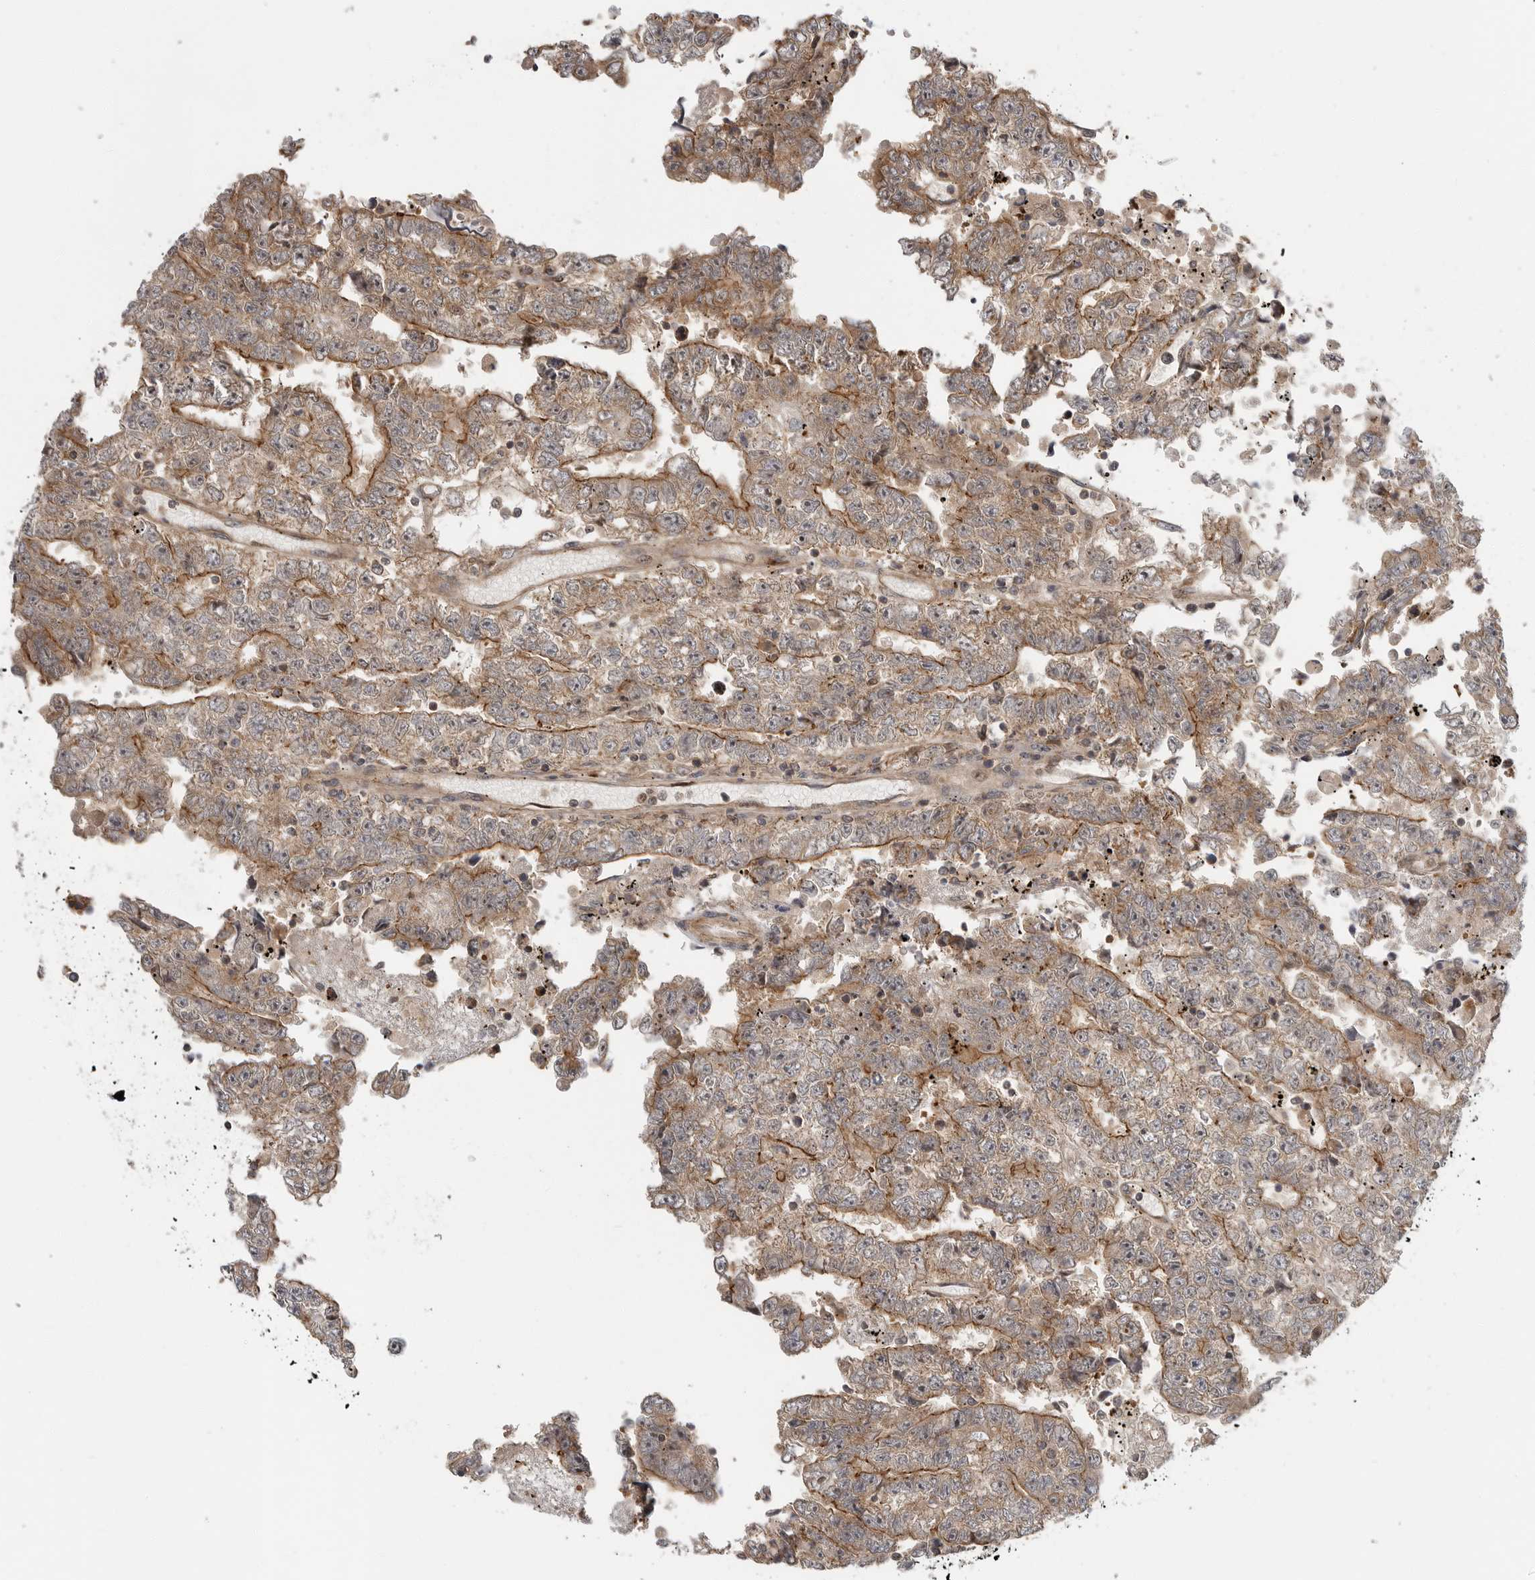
{"staining": {"intensity": "moderate", "quantity": "25%-75%", "location": "cytoplasmic/membranous"}, "tissue": "testis cancer", "cell_type": "Tumor cells", "image_type": "cancer", "snomed": [{"axis": "morphology", "description": "Carcinoma, Embryonal, NOS"}, {"axis": "topography", "description": "Testis"}], "caption": "Protein expression analysis of embryonal carcinoma (testis) reveals moderate cytoplasmic/membranous staining in approximately 25%-75% of tumor cells.", "gene": "STRAP", "patient": {"sex": "male", "age": 25}}